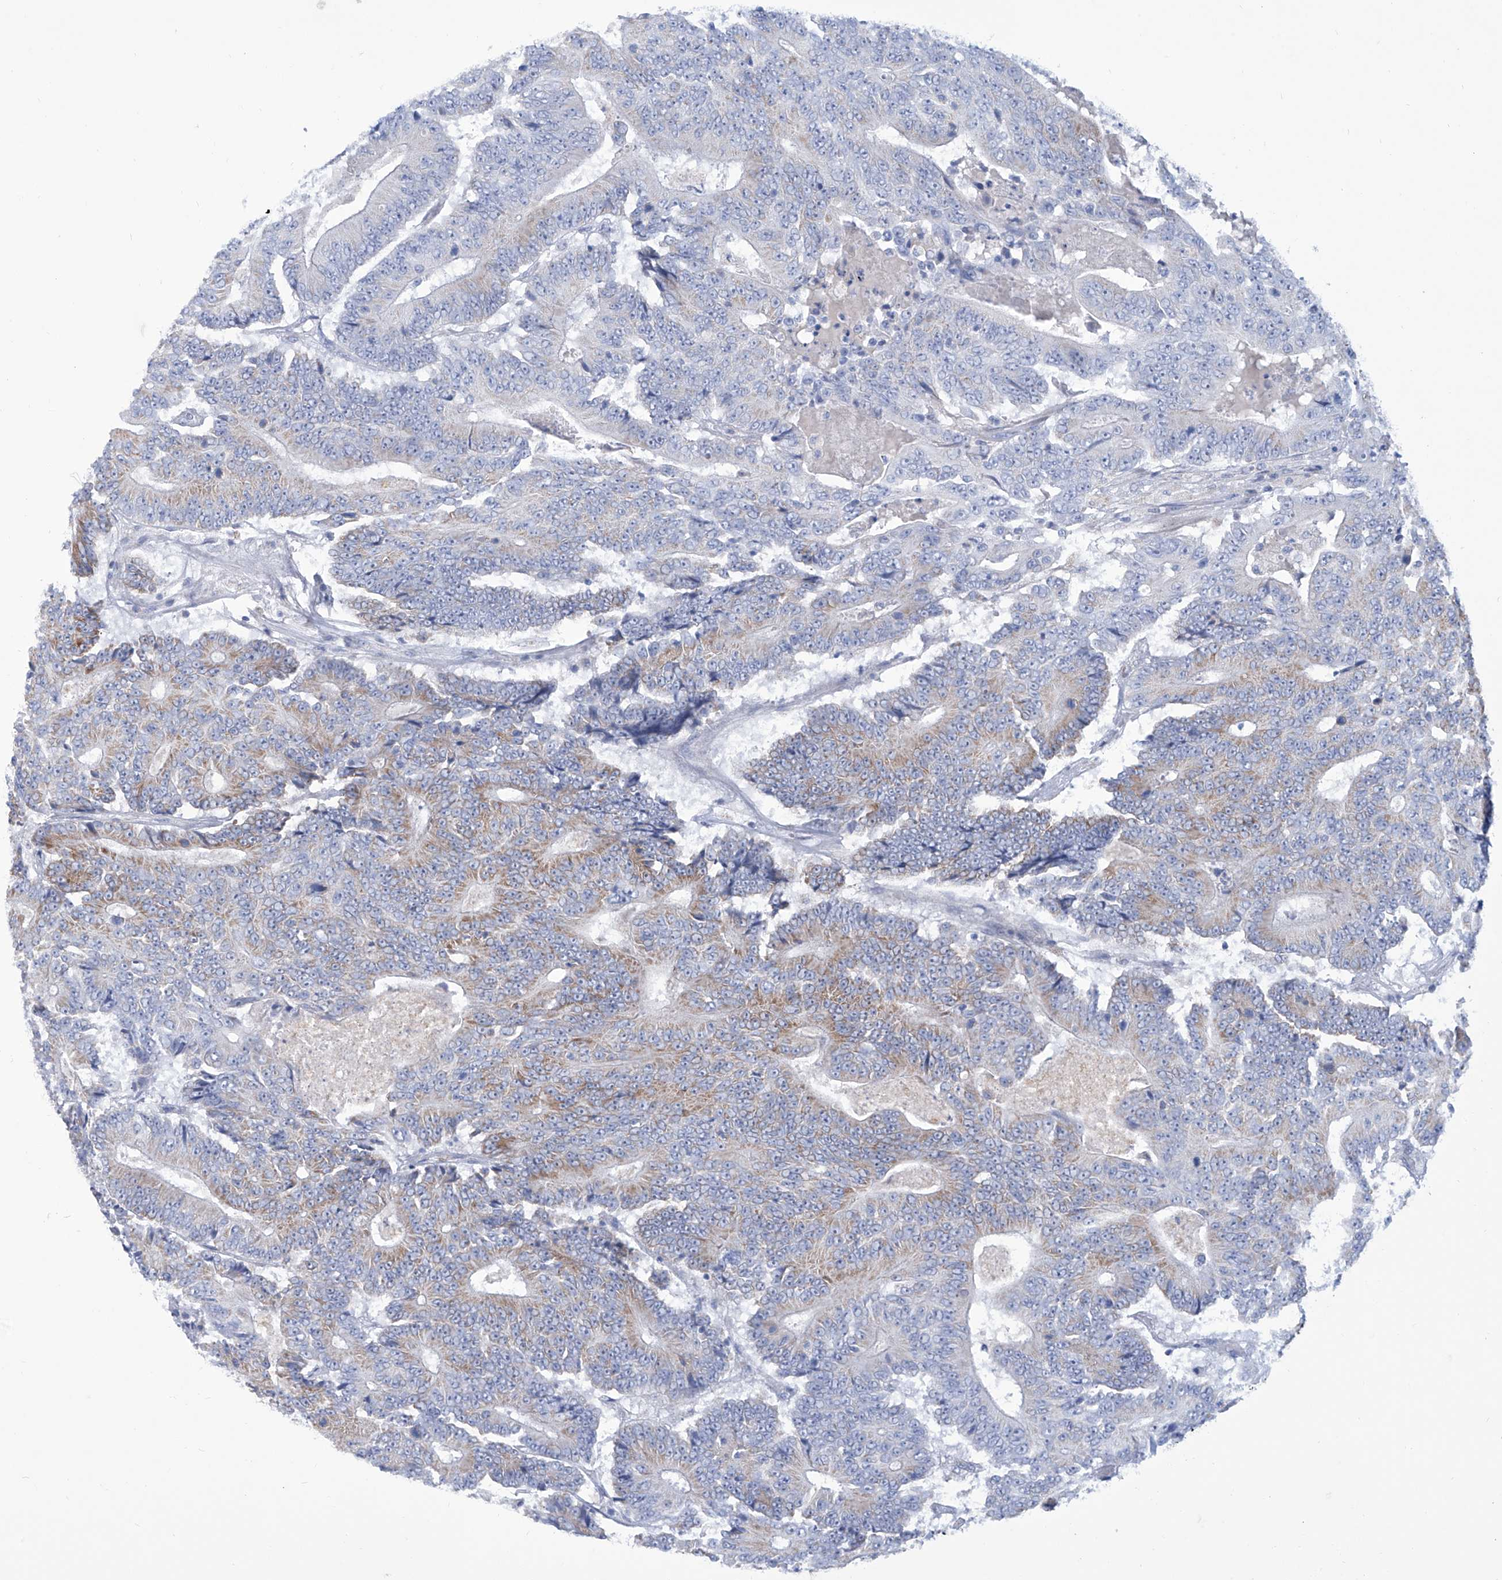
{"staining": {"intensity": "moderate", "quantity": "25%-75%", "location": "cytoplasmic/membranous"}, "tissue": "colorectal cancer", "cell_type": "Tumor cells", "image_type": "cancer", "snomed": [{"axis": "morphology", "description": "Adenocarcinoma, NOS"}, {"axis": "topography", "description": "Colon"}], "caption": "Immunohistochemical staining of human colorectal adenocarcinoma demonstrates moderate cytoplasmic/membranous protein positivity in about 25%-75% of tumor cells. (Stains: DAB (3,3'-diaminobenzidine) in brown, nuclei in blue, Microscopy: brightfield microscopy at high magnification).", "gene": "ALDH6A1", "patient": {"sex": "male", "age": 83}}